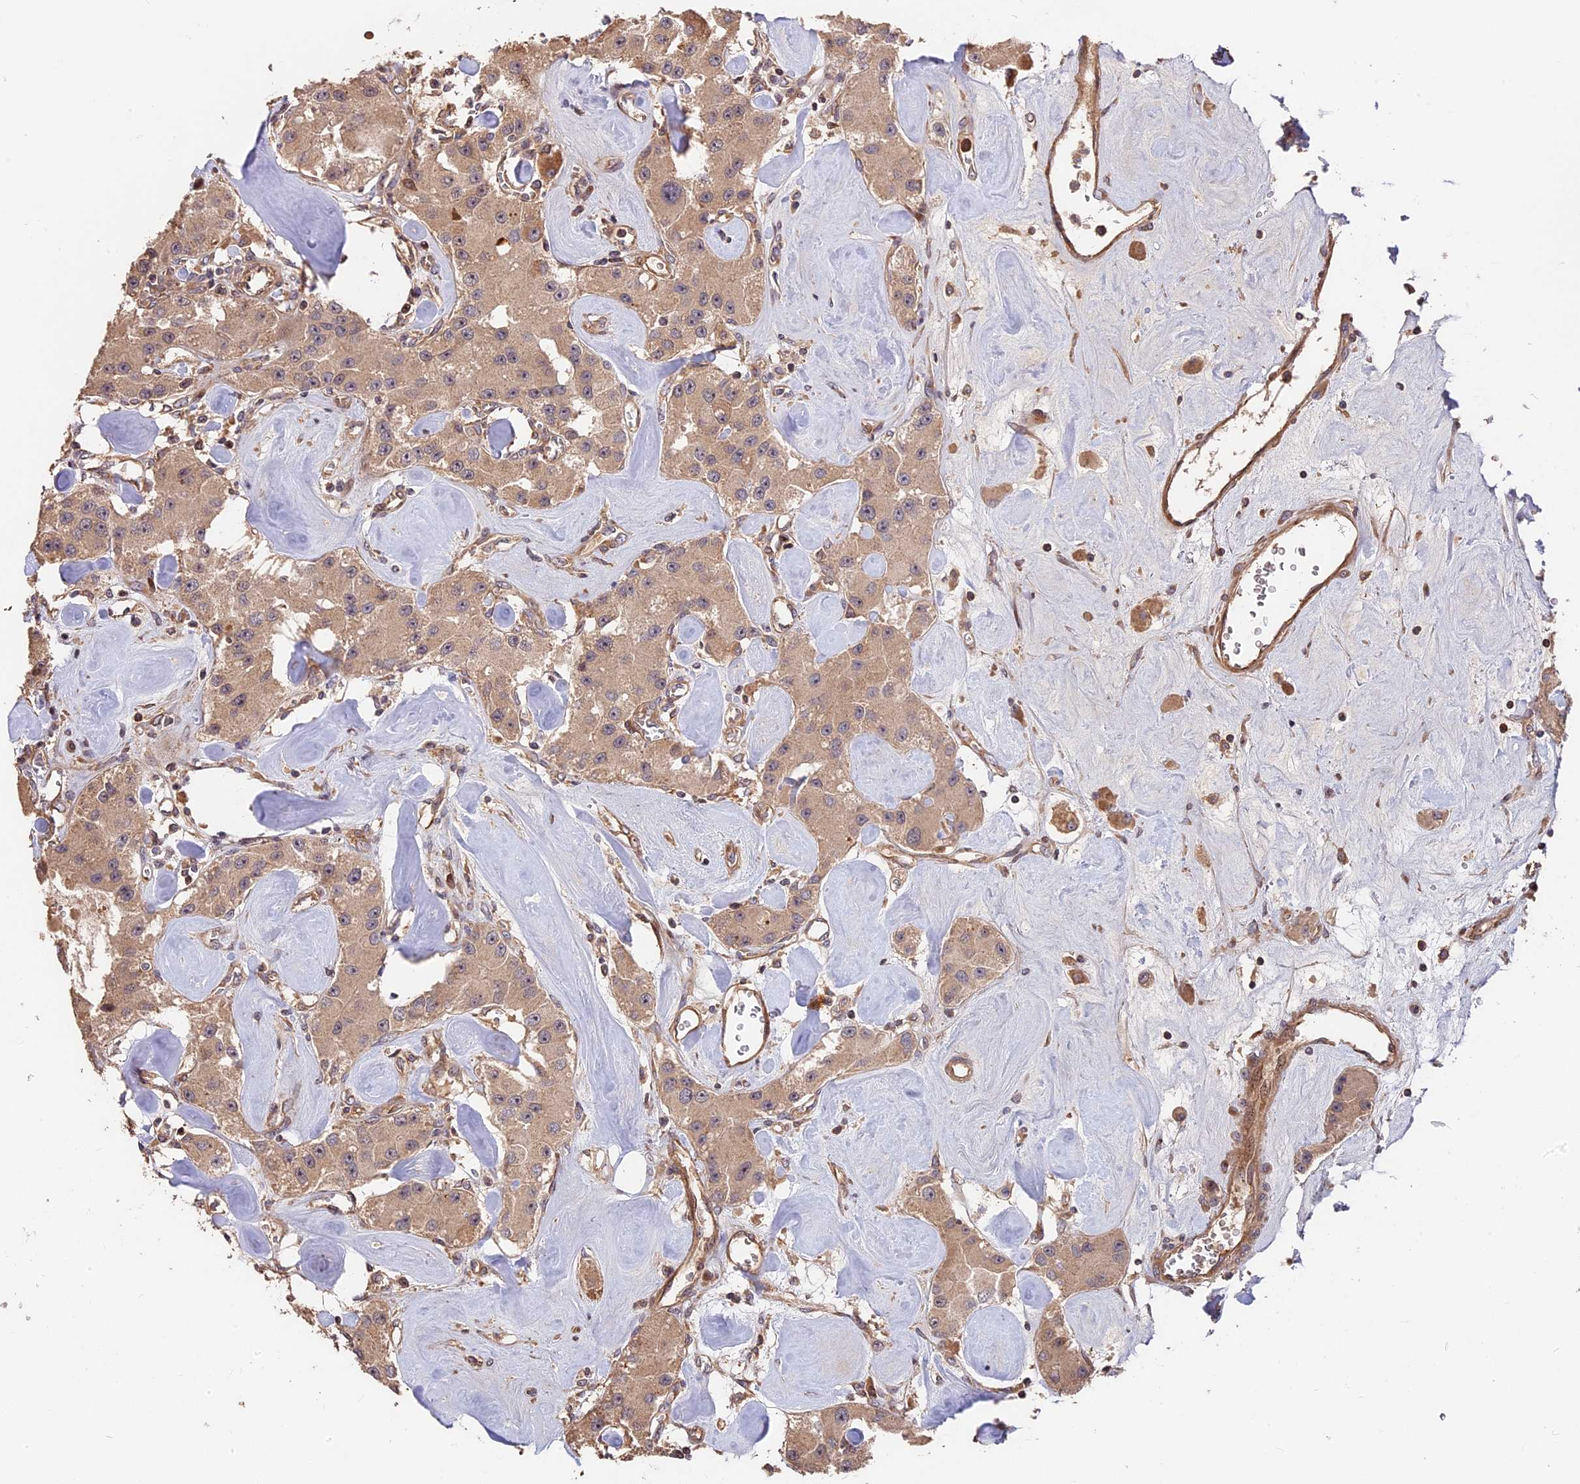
{"staining": {"intensity": "weak", "quantity": ">75%", "location": "cytoplasmic/membranous"}, "tissue": "carcinoid", "cell_type": "Tumor cells", "image_type": "cancer", "snomed": [{"axis": "morphology", "description": "Carcinoid, malignant, NOS"}, {"axis": "topography", "description": "Pancreas"}], "caption": "The histopathology image shows immunohistochemical staining of carcinoid. There is weak cytoplasmic/membranous positivity is identified in about >75% of tumor cells.", "gene": "ARHGAP17", "patient": {"sex": "male", "age": 41}}